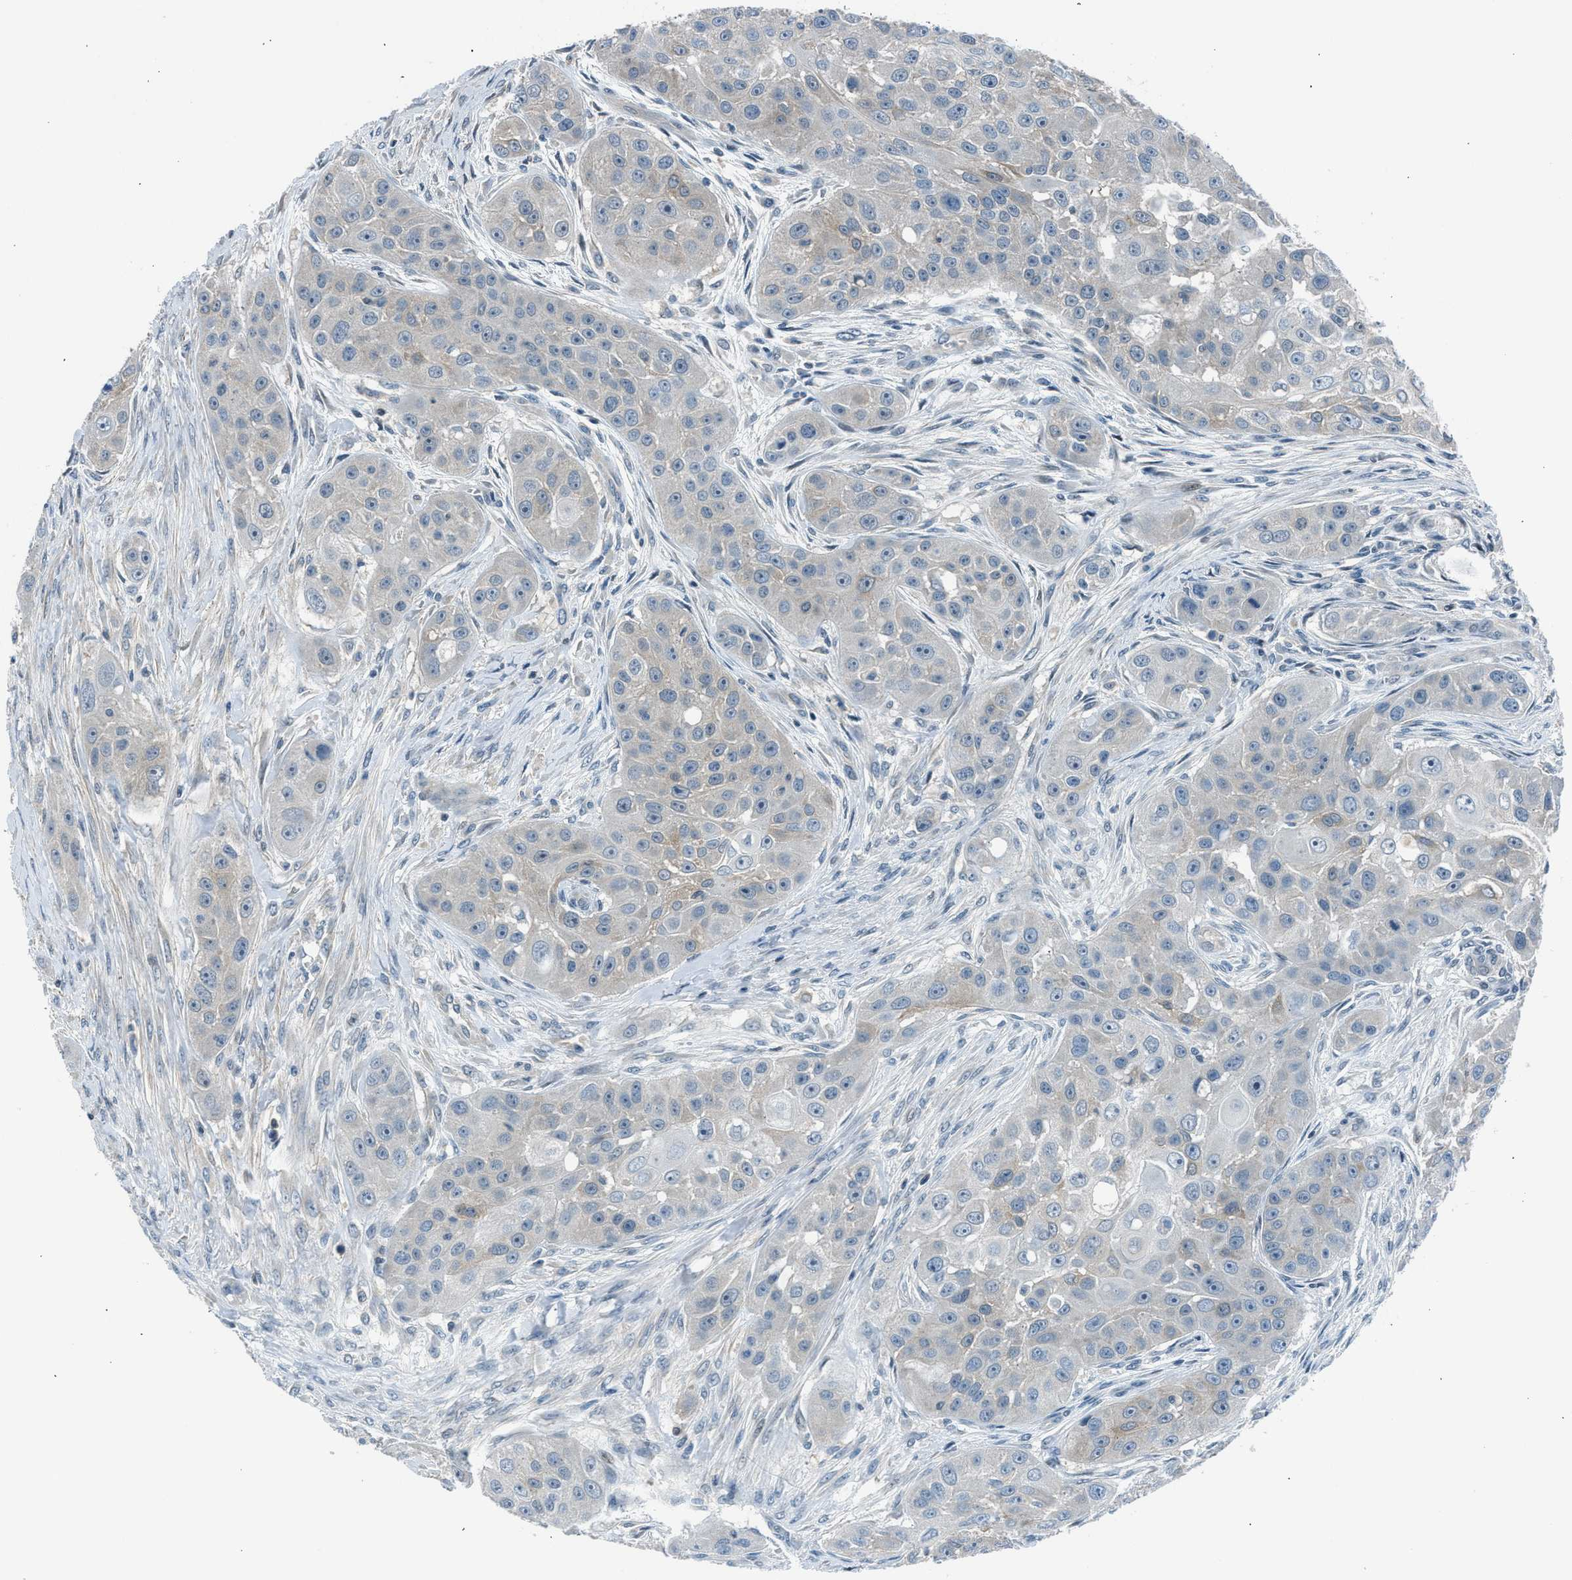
{"staining": {"intensity": "weak", "quantity": "<25%", "location": "cytoplasmic/membranous"}, "tissue": "head and neck cancer", "cell_type": "Tumor cells", "image_type": "cancer", "snomed": [{"axis": "morphology", "description": "Normal tissue, NOS"}, {"axis": "morphology", "description": "Squamous cell carcinoma, NOS"}, {"axis": "topography", "description": "Skeletal muscle"}, {"axis": "topography", "description": "Head-Neck"}], "caption": "This is an IHC photomicrograph of head and neck squamous cell carcinoma. There is no expression in tumor cells.", "gene": "LMLN", "patient": {"sex": "male", "age": 51}}